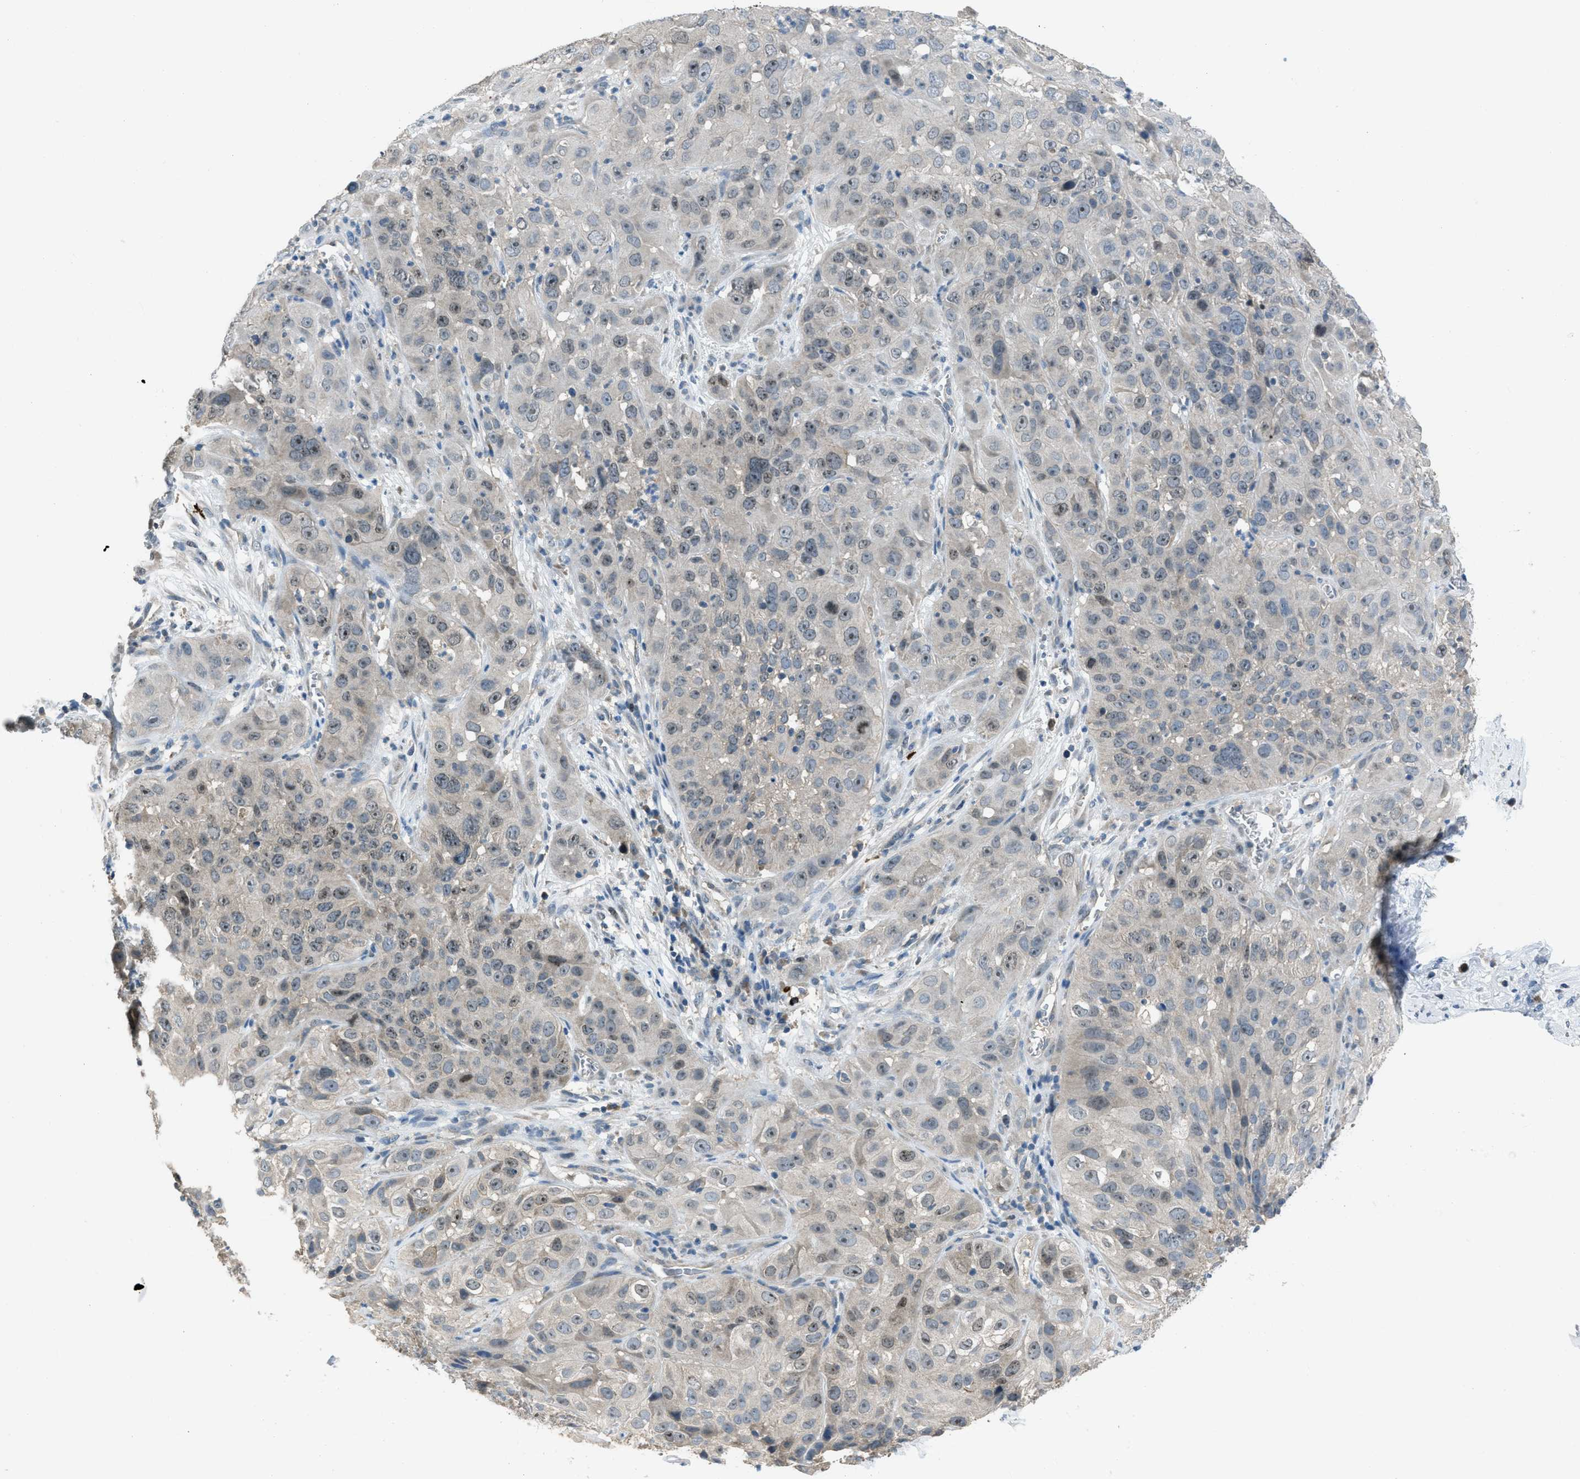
{"staining": {"intensity": "moderate", "quantity": "25%-75%", "location": "cytoplasmic/membranous,nuclear"}, "tissue": "cervical cancer", "cell_type": "Tumor cells", "image_type": "cancer", "snomed": [{"axis": "morphology", "description": "Squamous cell carcinoma, NOS"}, {"axis": "topography", "description": "Cervix"}], "caption": "Immunohistochemistry (IHC) of human squamous cell carcinoma (cervical) demonstrates medium levels of moderate cytoplasmic/membranous and nuclear expression in approximately 25%-75% of tumor cells. (Brightfield microscopy of DAB IHC at high magnification).", "gene": "MIS18A", "patient": {"sex": "female", "age": 32}}